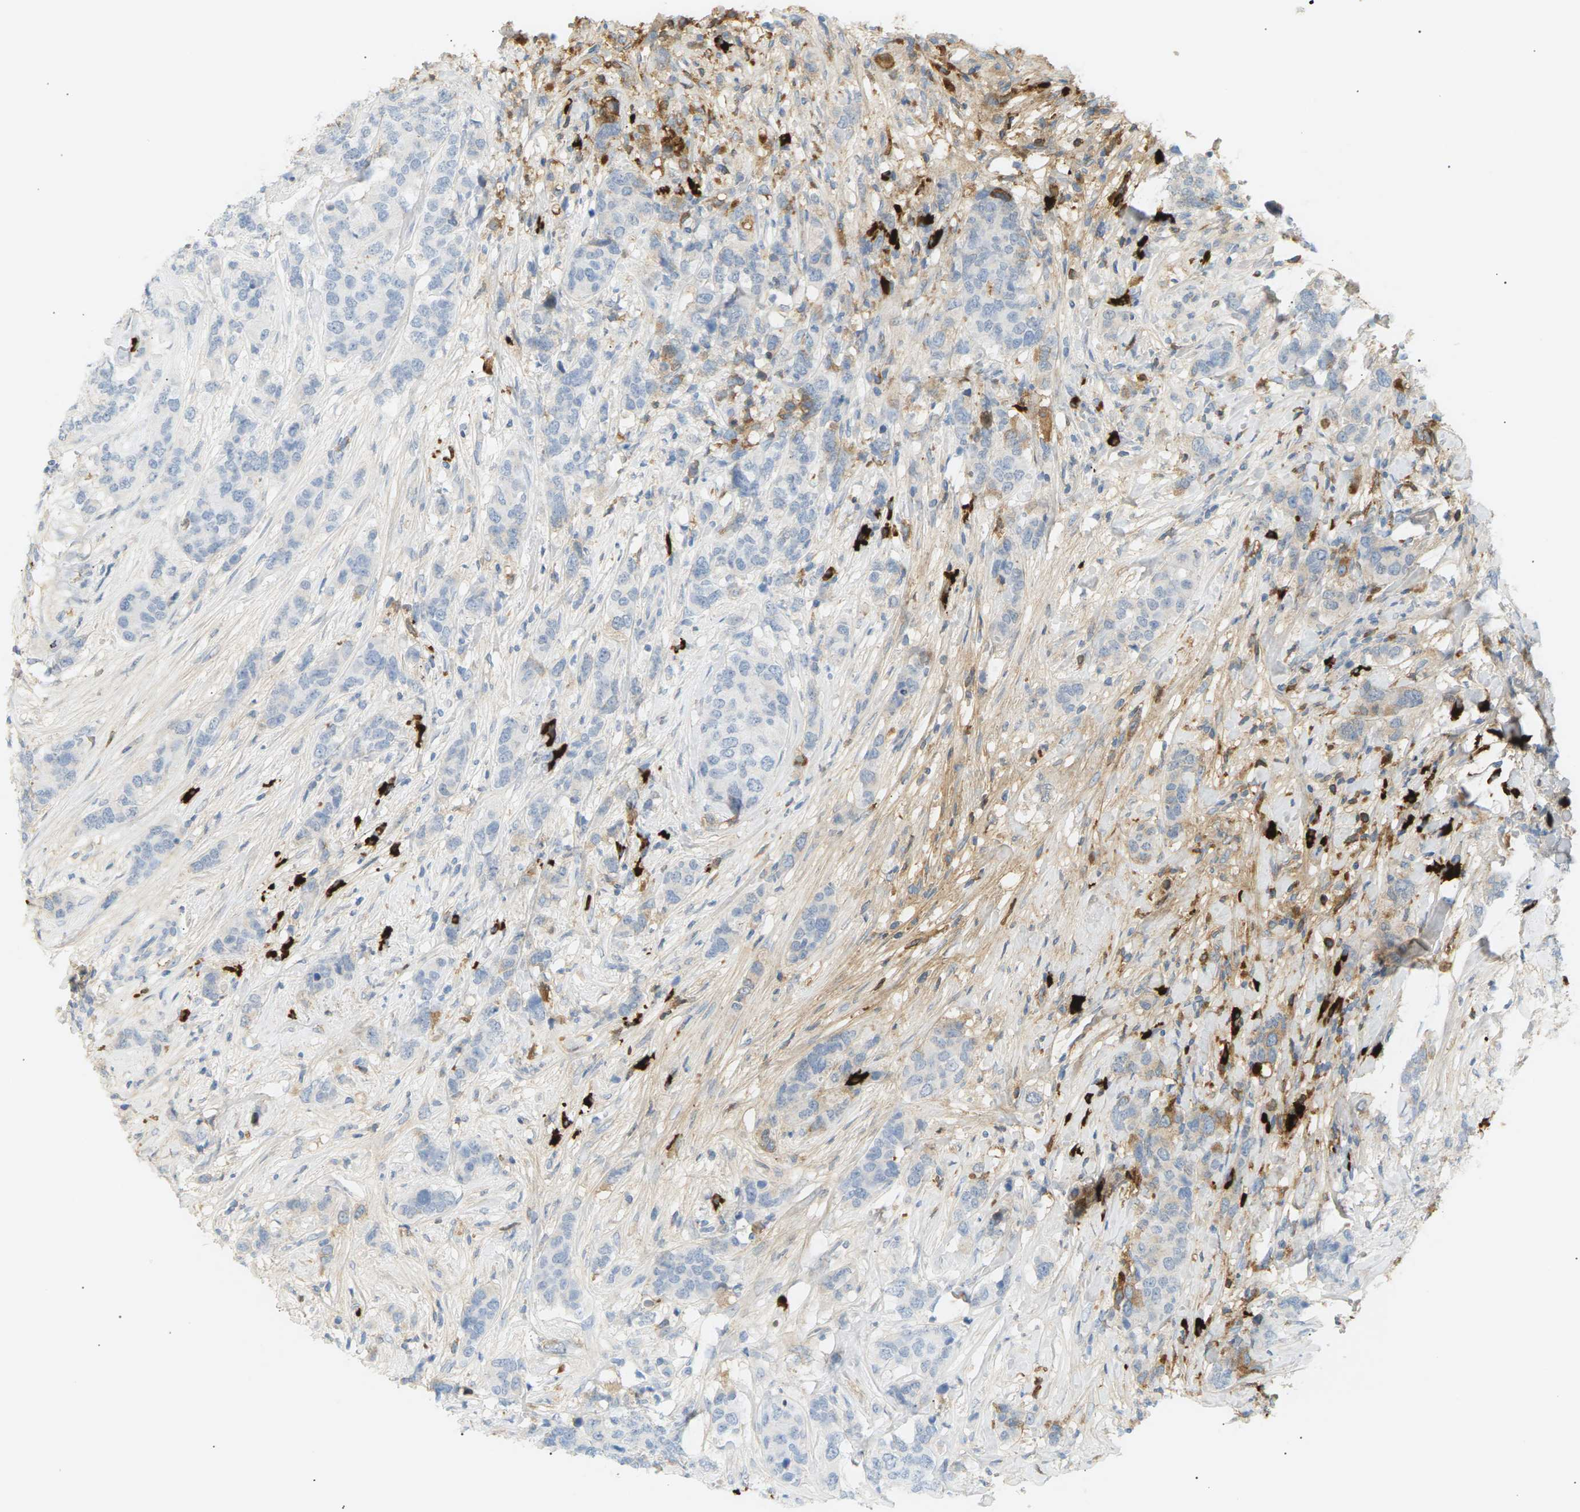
{"staining": {"intensity": "weak", "quantity": "<25%", "location": "cytoplasmic/membranous"}, "tissue": "breast cancer", "cell_type": "Tumor cells", "image_type": "cancer", "snomed": [{"axis": "morphology", "description": "Lobular carcinoma"}, {"axis": "topography", "description": "Breast"}], "caption": "A photomicrograph of breast cancer stained for a protein exhibits no brown staining in tumor cells.", "gene": "IGLC3", "patient": {"sex": "female", "age": 59}}